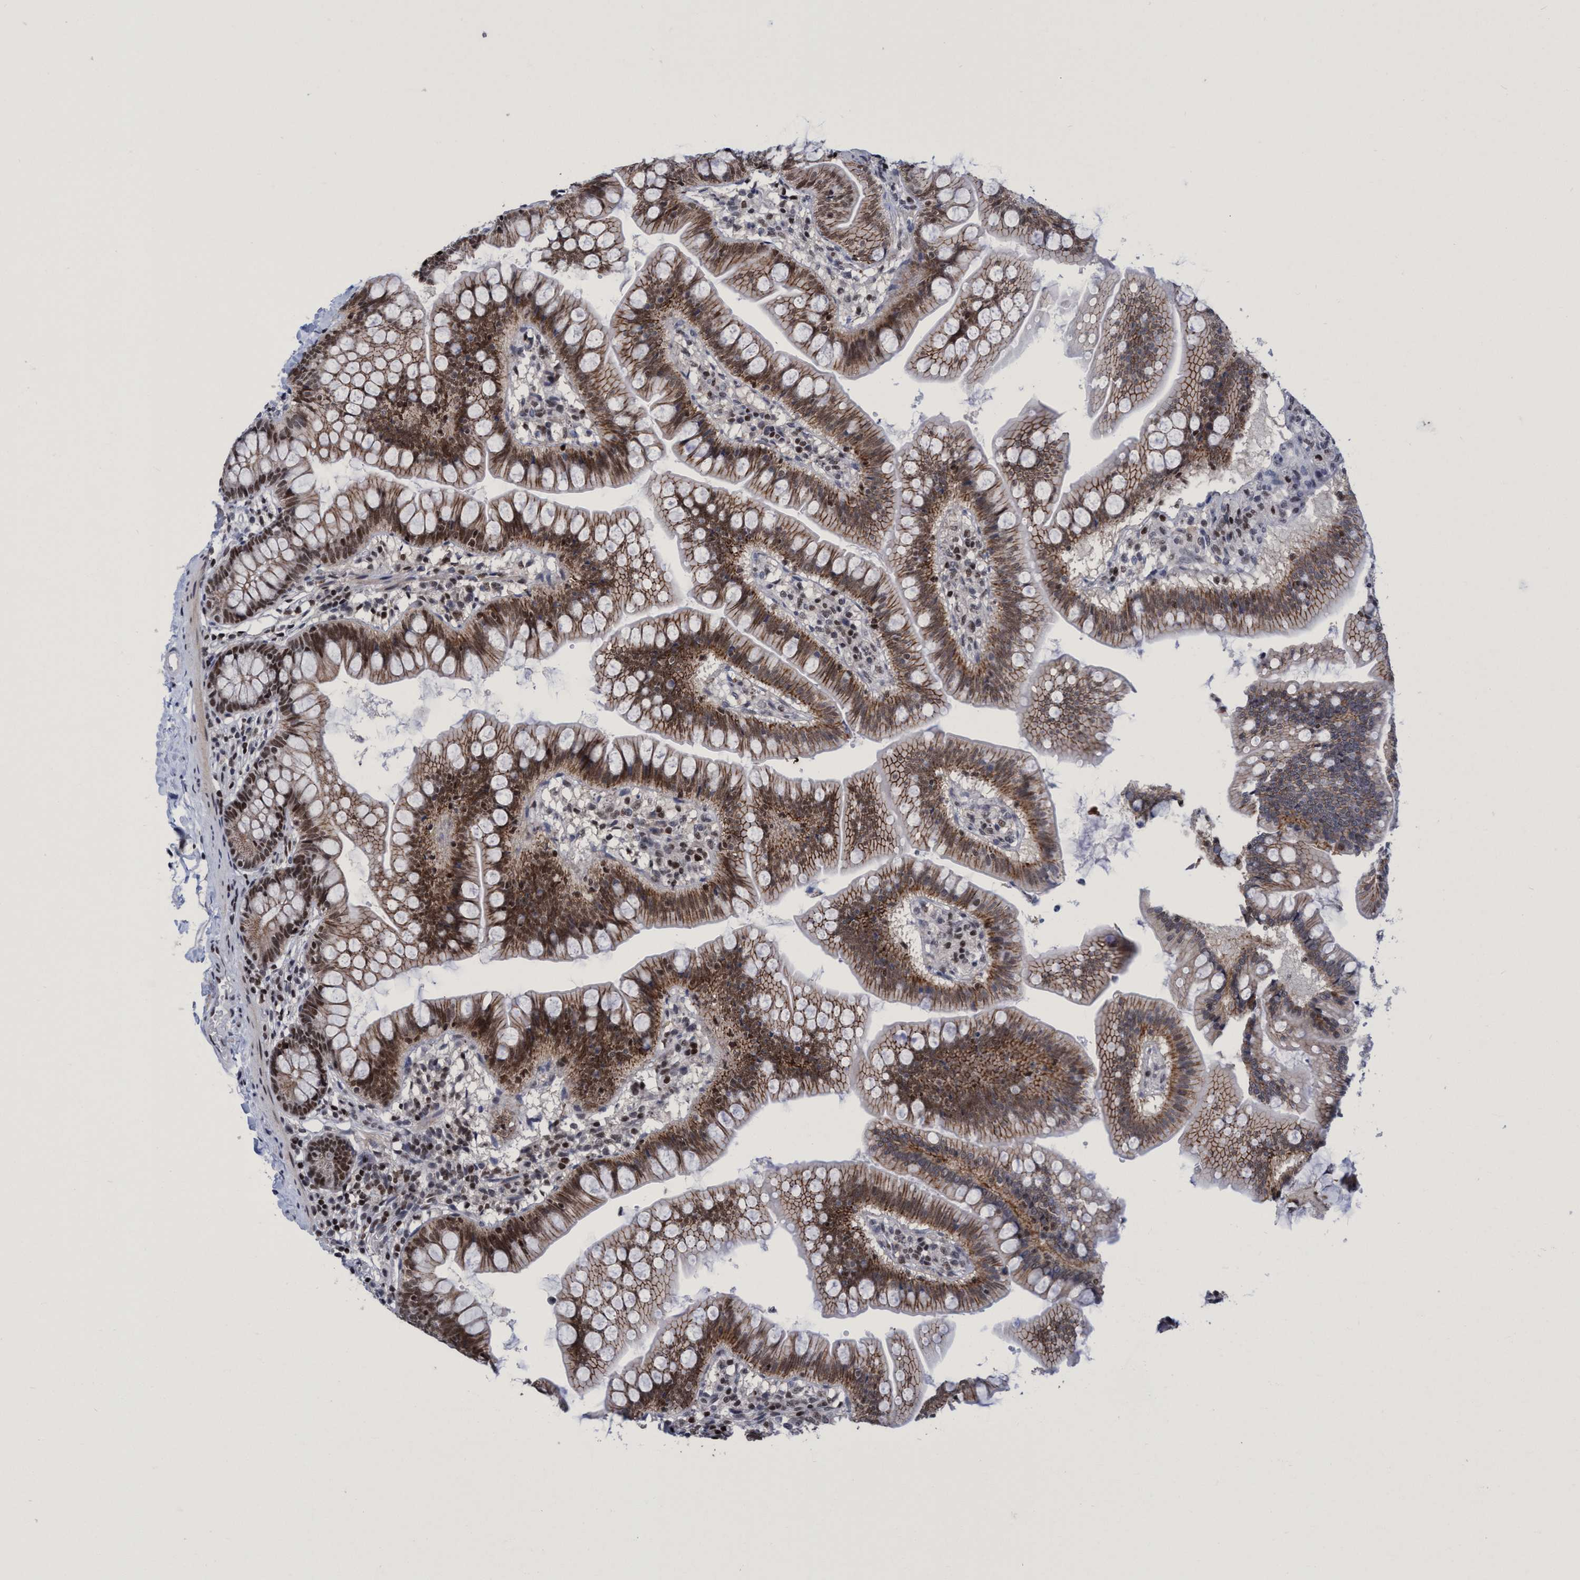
{"staining": {"intensity": "moderate", "quantity": ">75%", "location": "cytoplasmic/membranous,nuclear"}, "tissue": "small intestine", "cell_type": "Glandular cells", "image_type": "normal", "snomed": [{"axis": "morphology", "description": "Normal tissue, NOS"}, {"axis": "topography", "description": "Small intestine"}], "caption": "Protein analysis of unremarkable small intestine demonstrates moderate cytoplasmic/membranous,nuclear staining in about >75% of glandular cells. (DAB IHC with brightfield microscopy, high magnification).", "gene": "C9orf78", "patient": {"sex": "male", "age": 7}}